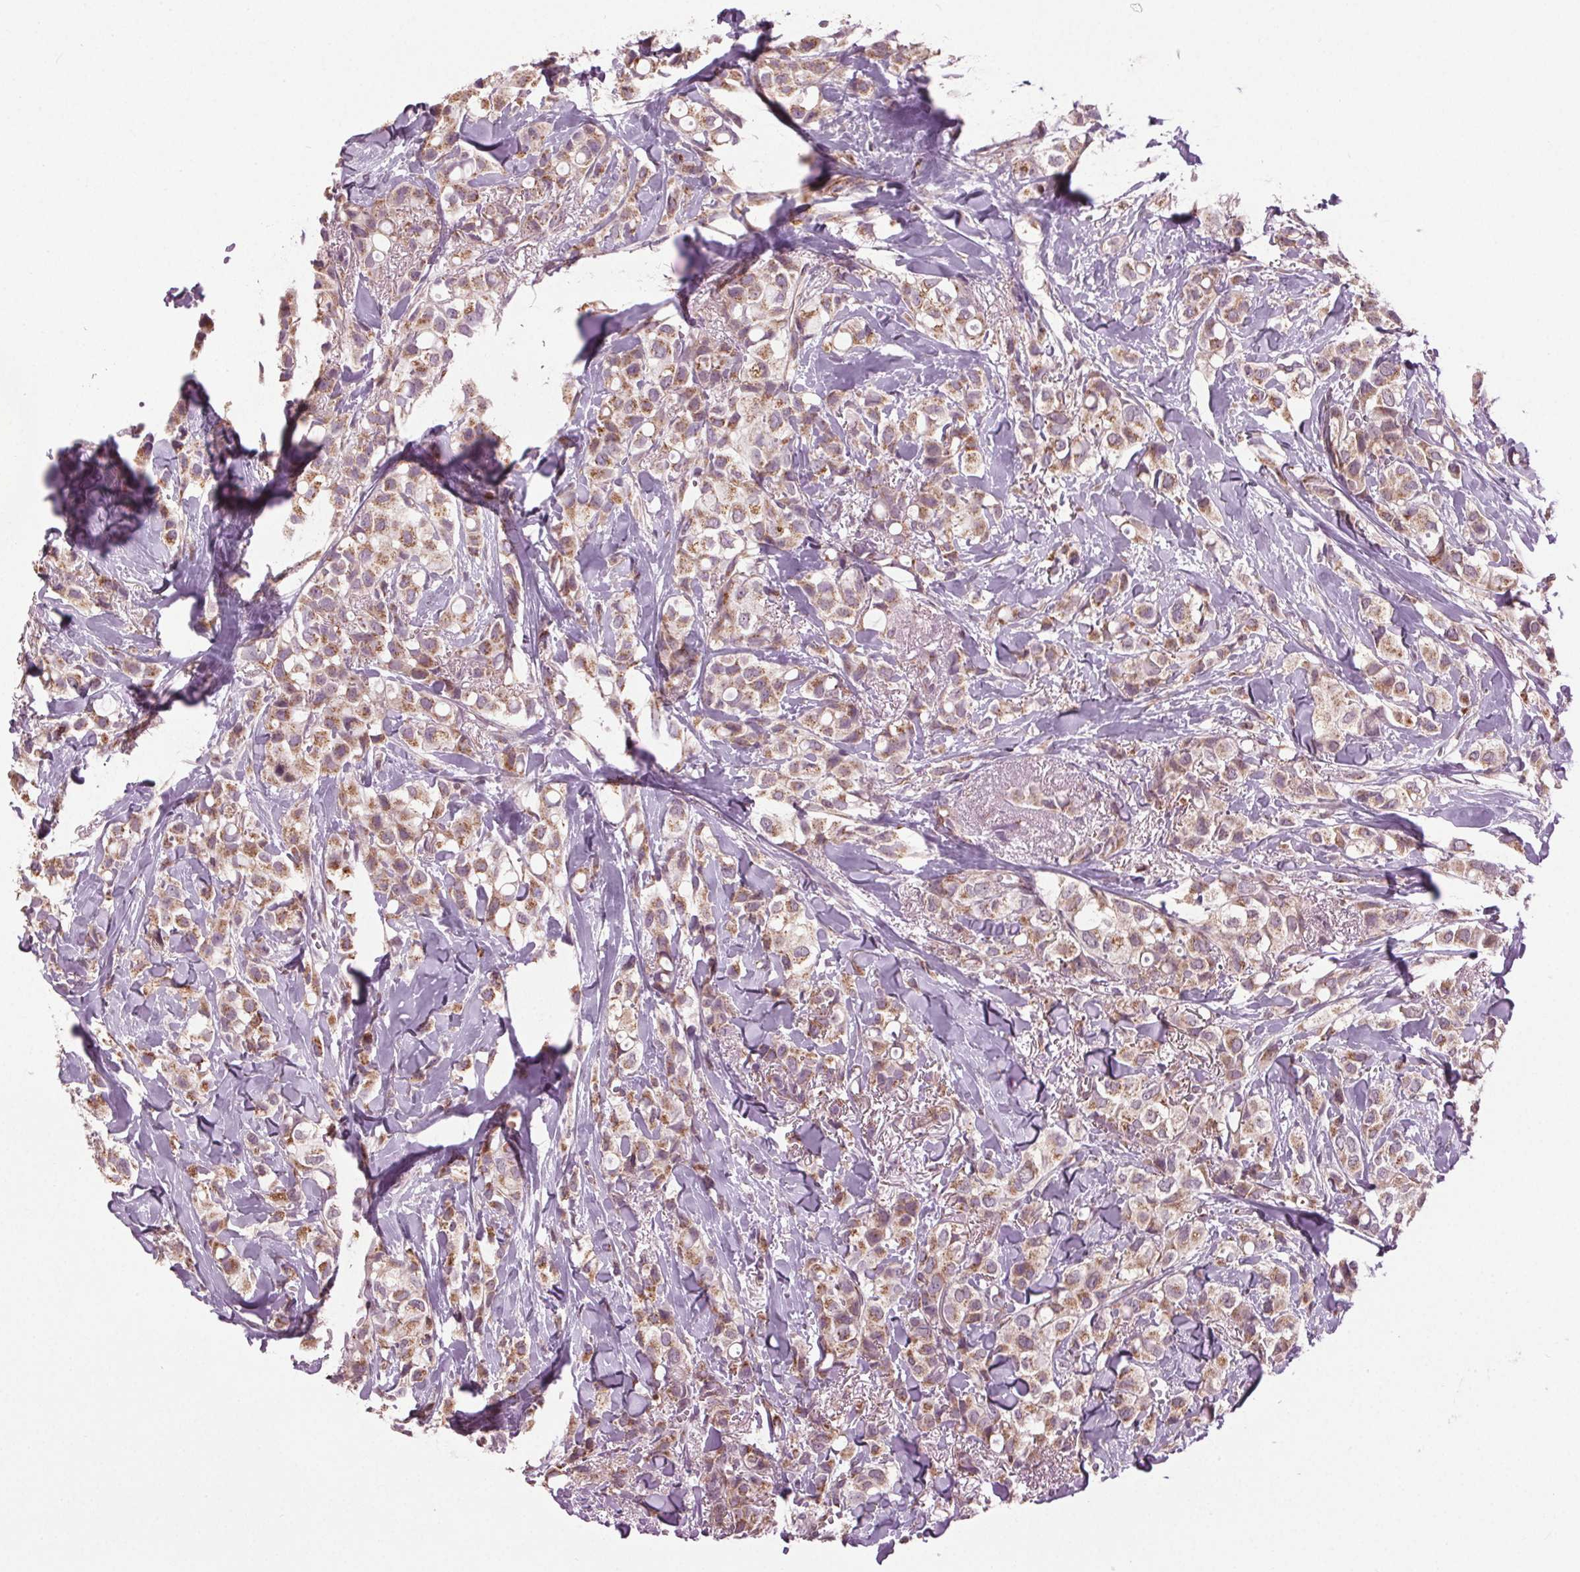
{"staining": {"intensity": "weak", "quantity": ">75%", "location": "cytoplasmic/membranous"}, "tissue": "breast cancer", "cell_type": "Tumor cells", "image_type": "cancer", "snomed": [{"axis": "morphology", "description": "Duct carcinoma"}, {"axis": "topography", "description": "Breast"}], "caption": "This image shows immunohistochemistry staining of breast cancer (intraductal carcinoma), with low weak cytoplasmic/membranous staining in about >75% of tumor cells.", "gene": "BSDC1", "patient": {"sex": "female", "age": 85}}